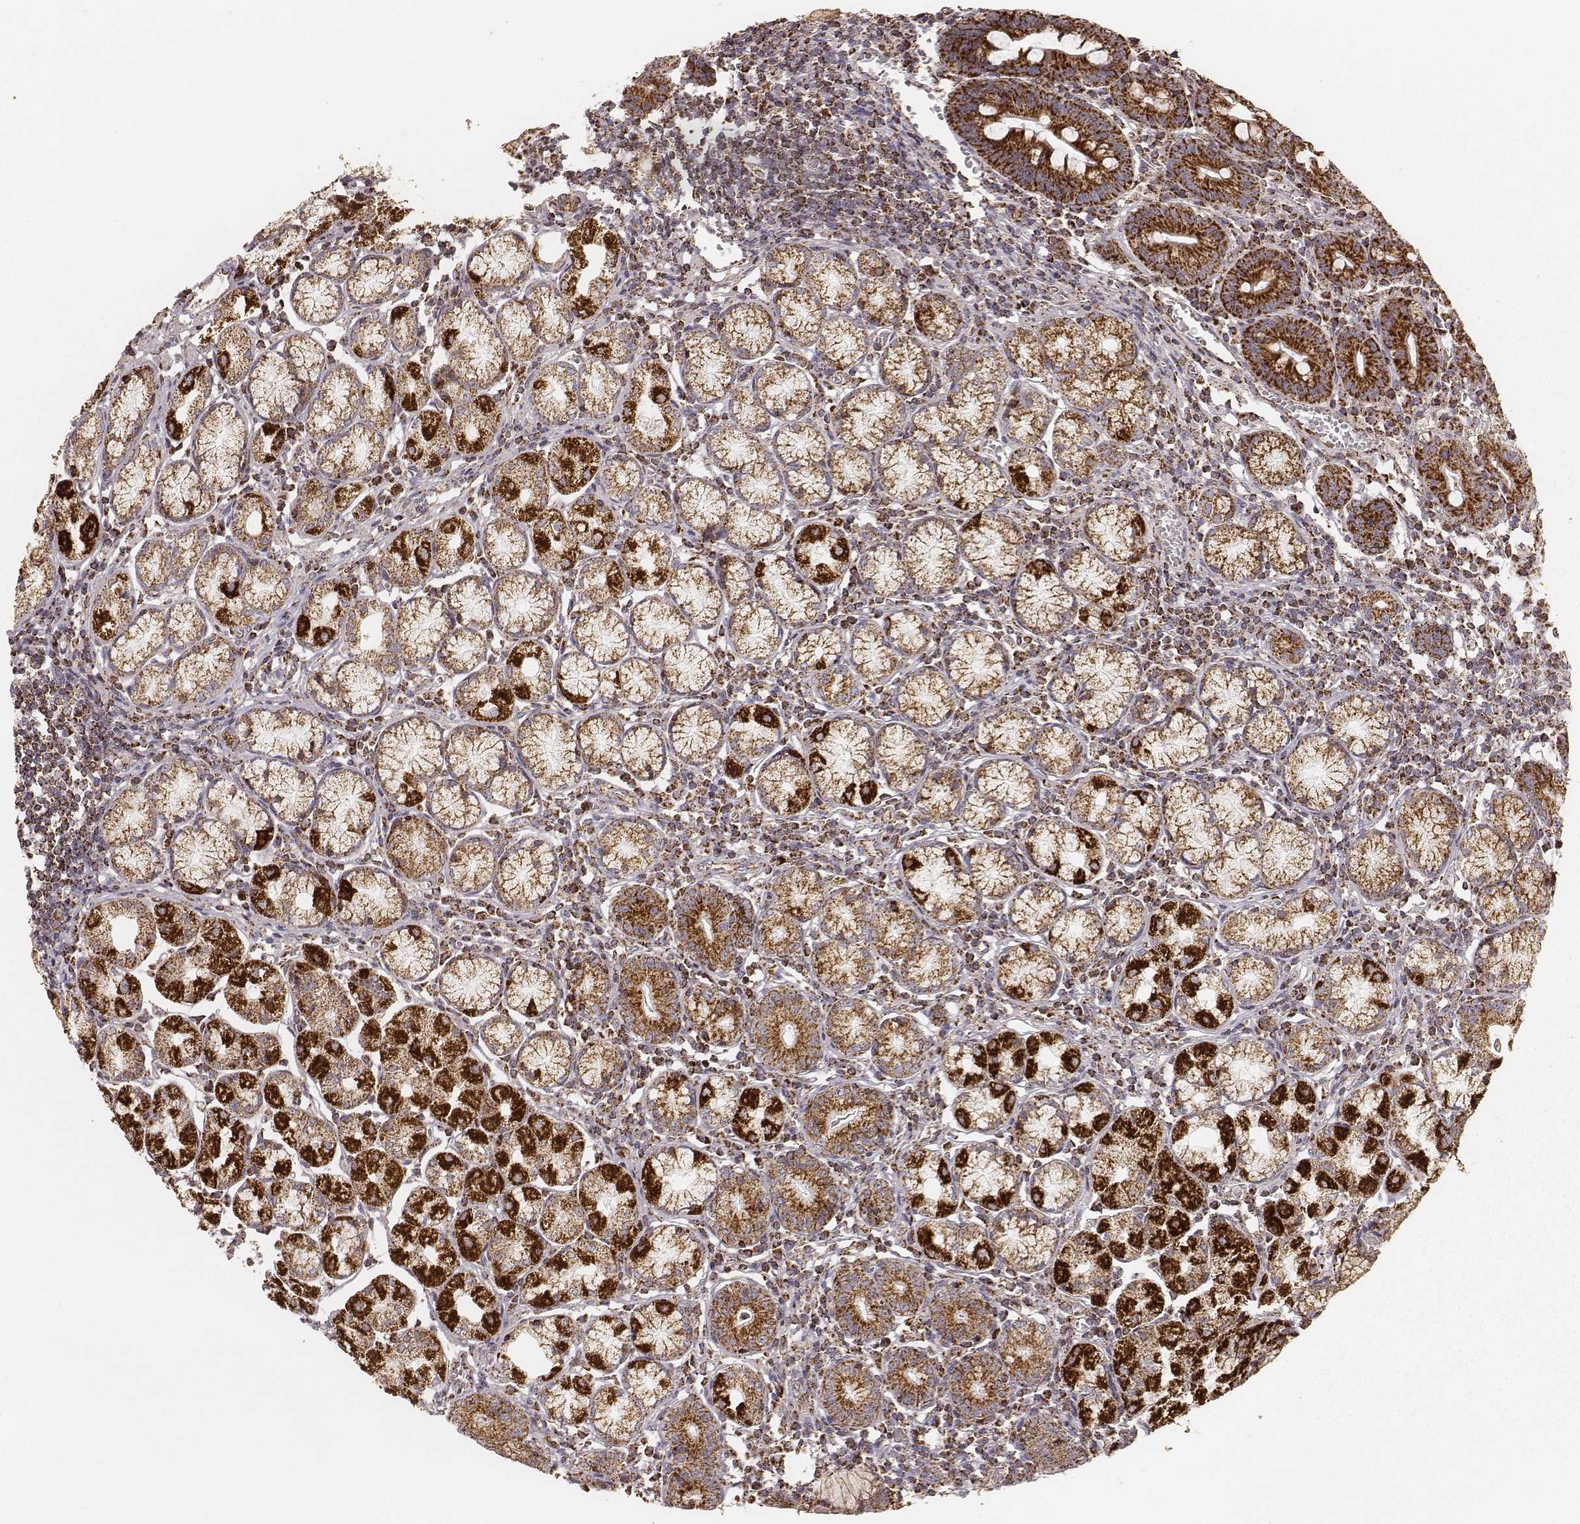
{"staining": {"intensity": "strong", "quantity": ">75%", "location": "cytoplasmic/membranous"}, "tissue": "stomach", "cell_type": "Glandular cells", "image_type": "normal", "snomed": [{"axis": "morphology", "description": "Normal tissue, NOS"}, {"axis": "topography", "description": "Stomach"}], "caption": "Benign stomach displays strong cytoplasmic/membranous positivity in about >75% of glandular cells The protein is stained brown, and the nuclei are stained in blue (DAB IHC with brightfield microscopy, high magnification)..", "gene": "CS", "patient": {"sex": "male", "age": 55}}